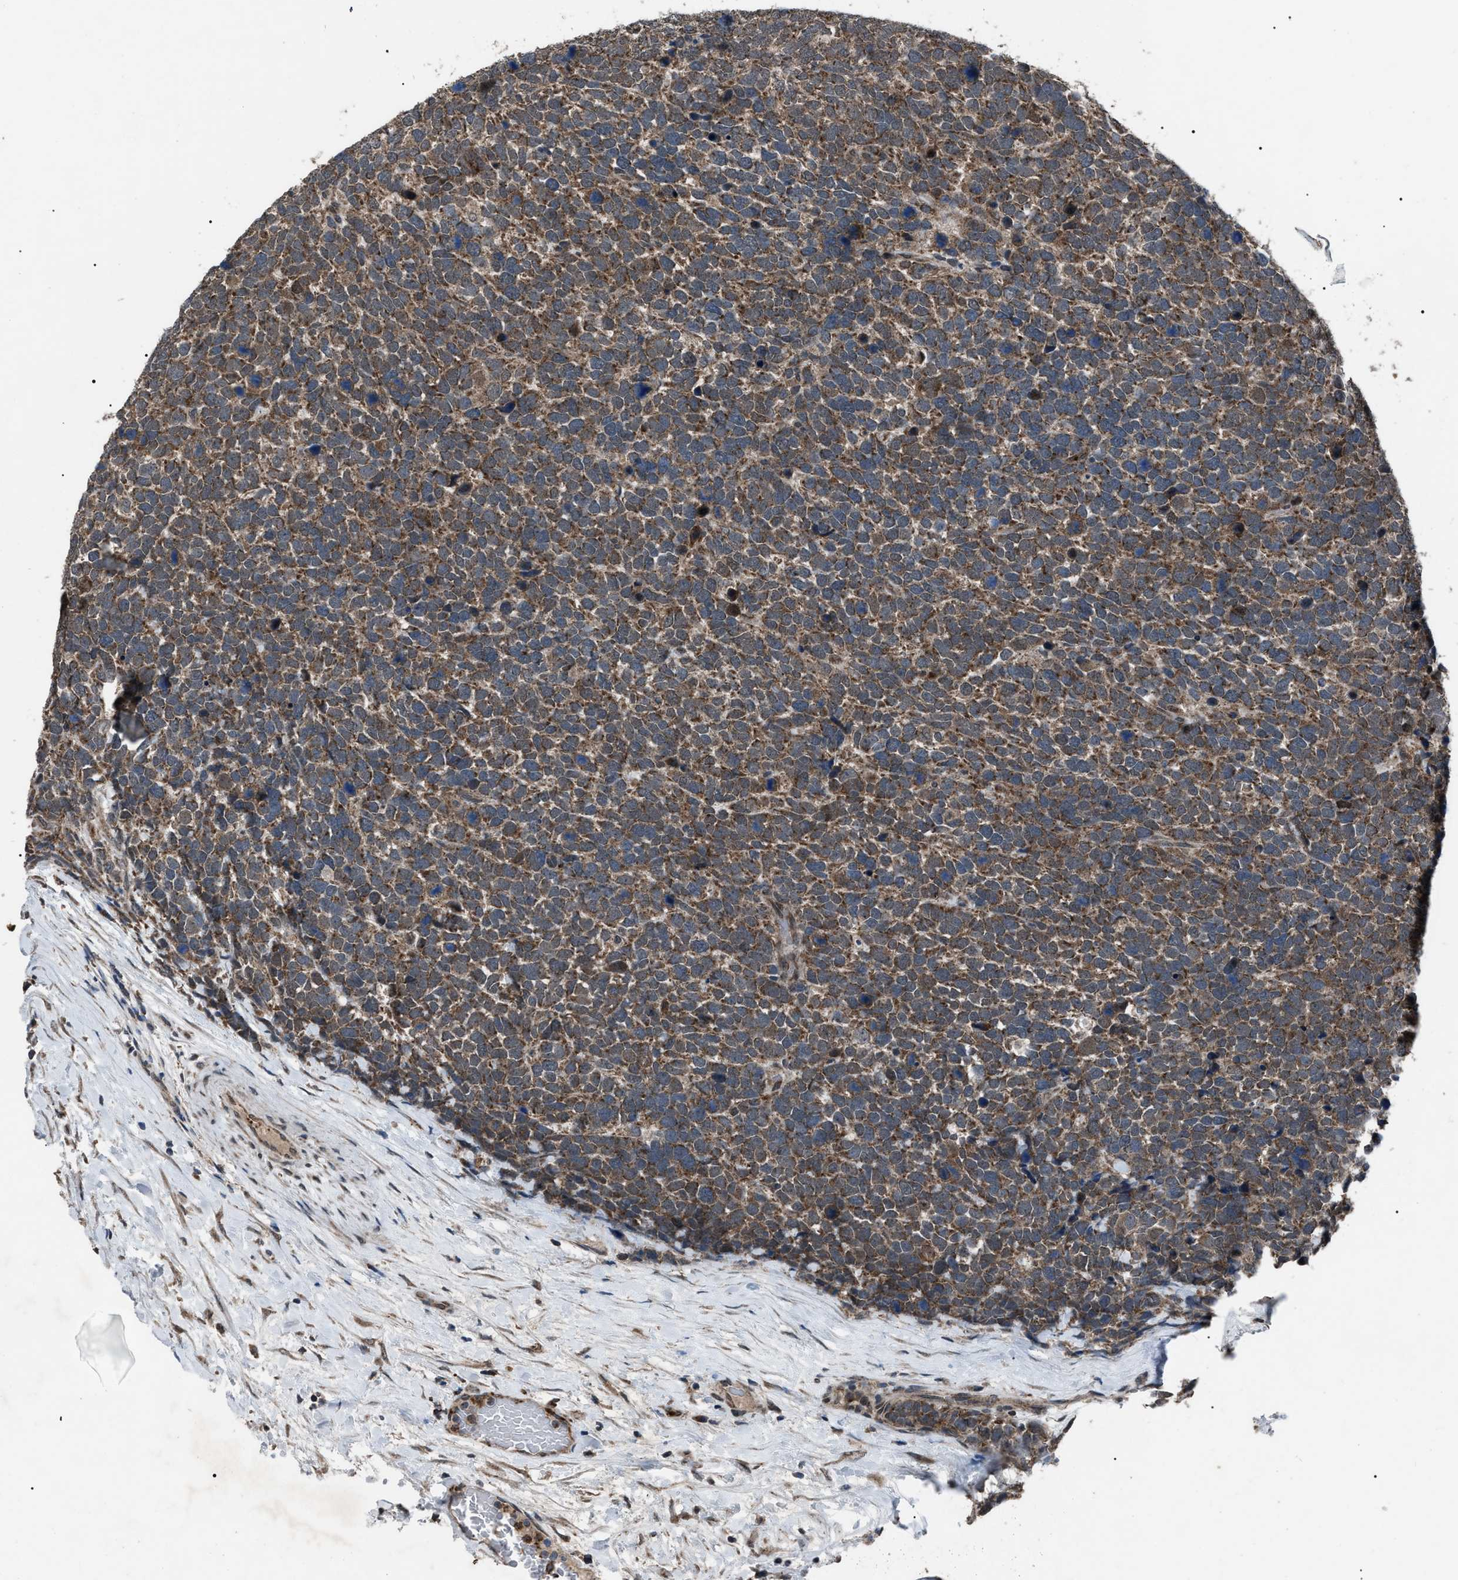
{"staining": {"intensity": "moderate", "quantity": ">75%", "location": "cytoplasmic/membranous"}, "tissue": "urothelial cancer", "cell_type": "Tumor cells", "image_type": "cancer", "snomed": [{"axis": "morphology", "description": "Urothelial carcinoma, High grade"}, {"axis": "topography", "description": "Urinary bladder"}], "caption": "Urothelial cancer was stained to show a protein in brown. There is medium levels of moderate cytoplasmic/membranous staining in approximately >75% of tumor cells. (IHC, brightfield microscopy, high magnification).", "gene": "ZFAND2A", "patient": {"sex": "female", "age": 82}}